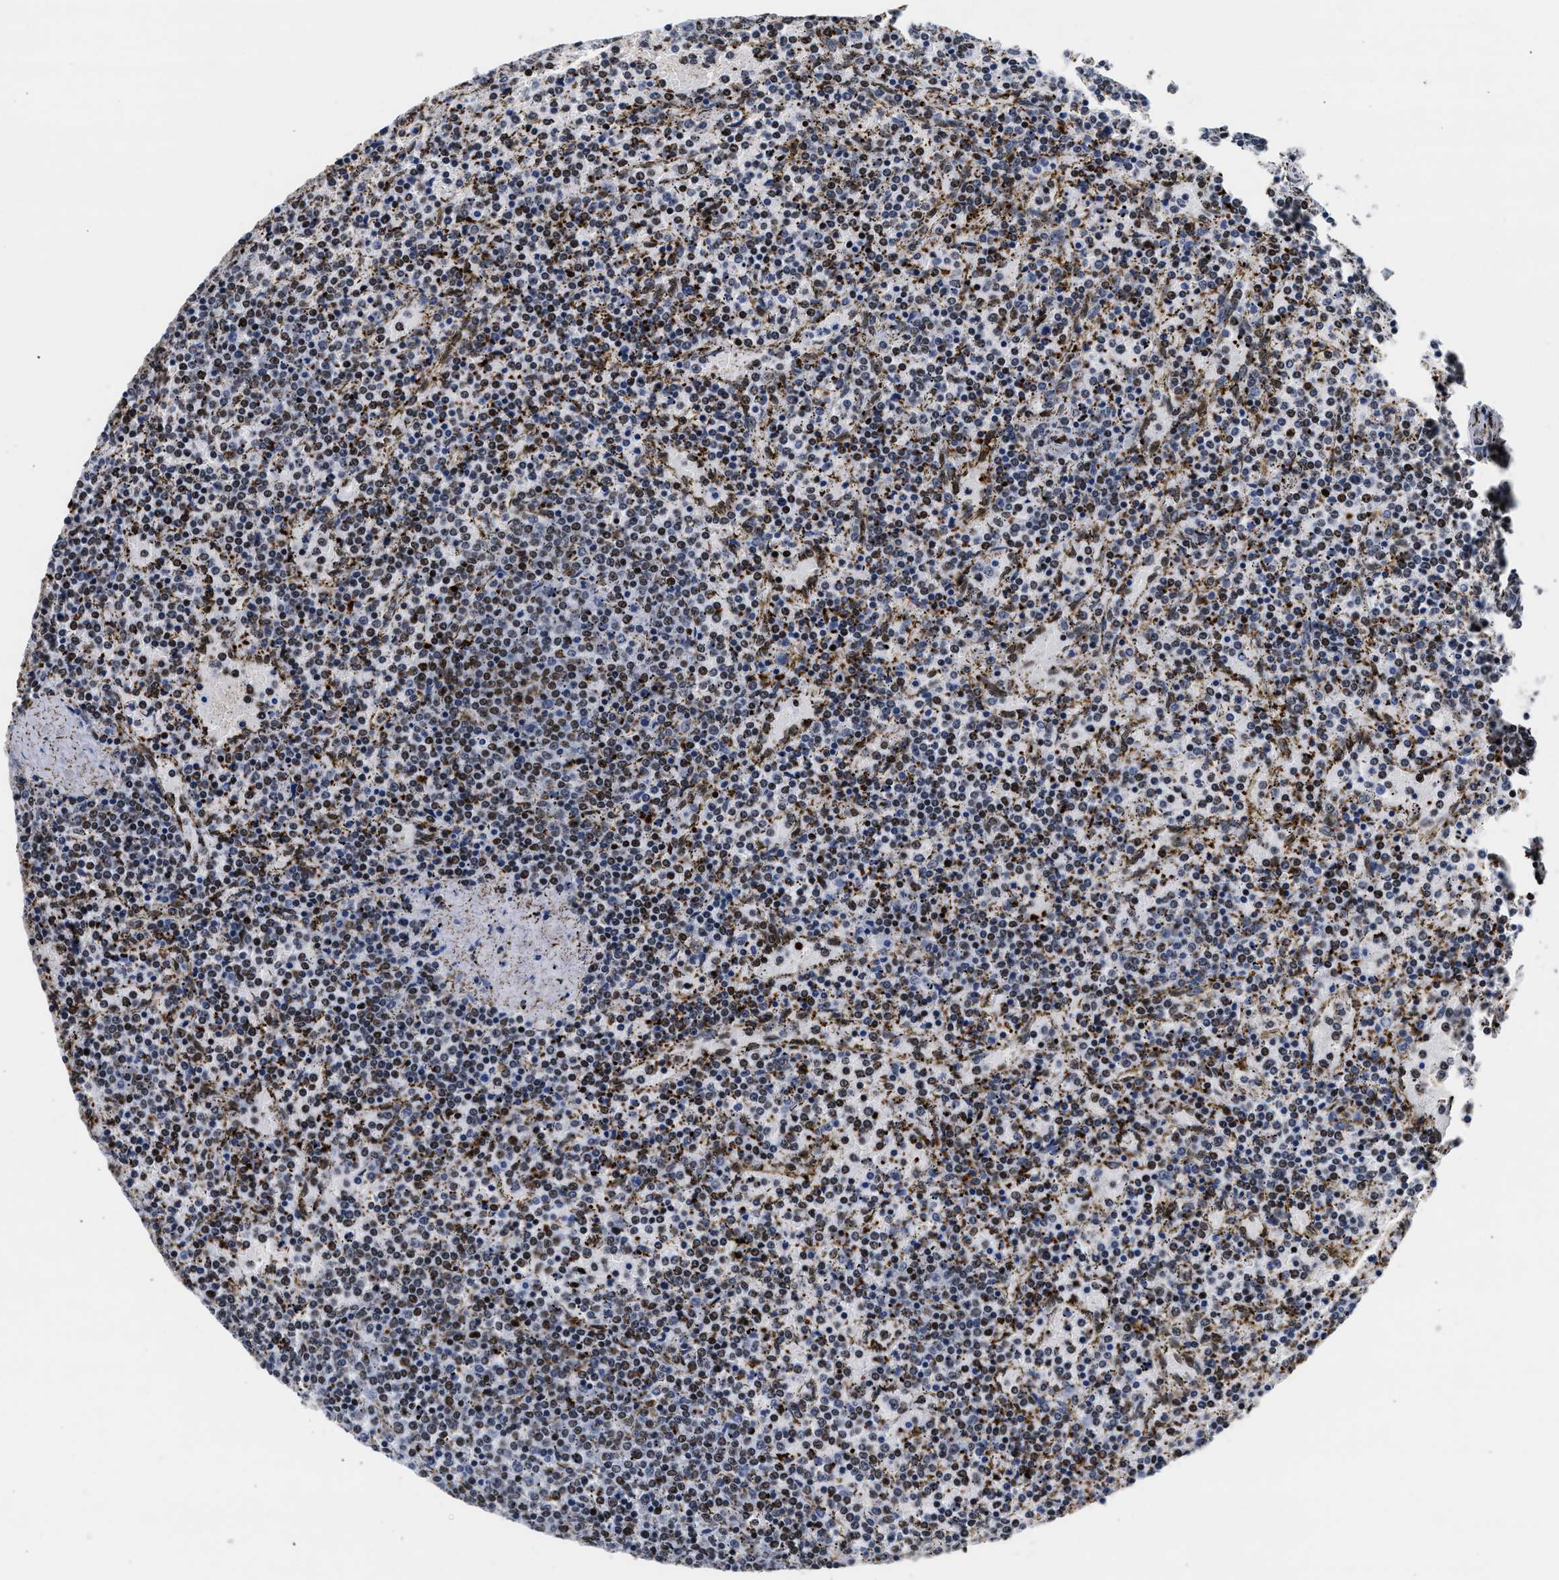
{"staining": {"intensity": "strong", "quantity": "25%-75%", "location": "nuclear"}, "tissue": "lymphoma", "cell_type": "Tumor cells", "image_type": "cancer", "snomed": [{"axis": "morphology", "description": "Malignant lymphoma, non-Hodgkin's type, Low grade"}, {"axis": "topography", "description": "Spleen"}], "caption": "There is high levels of strong nuclear staining in tumor cells of lymphoma, as demonstrated by immunohistochemical staining (brown color).", "gene": "RAD21", "patient": {"sex": "female", "age": 77}}